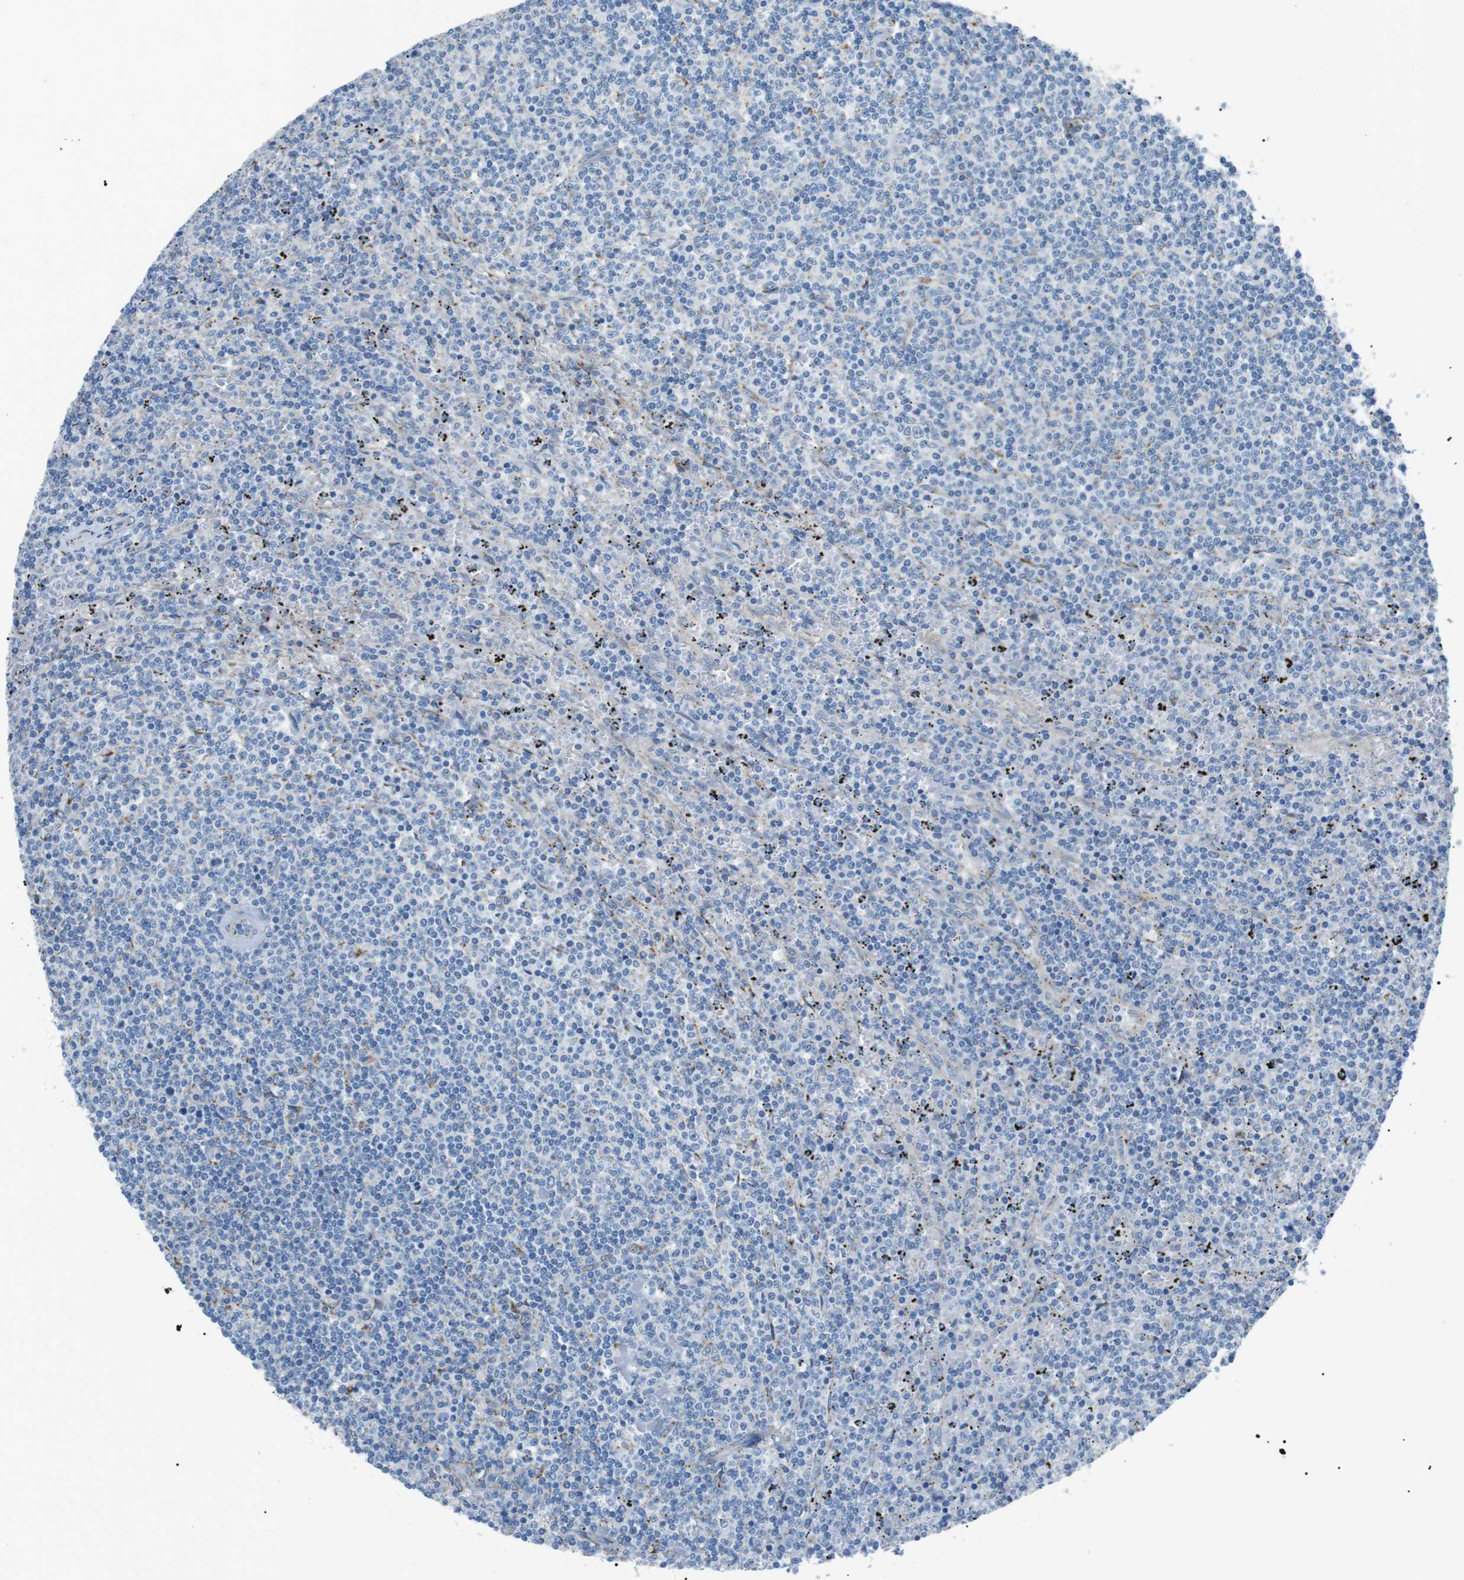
{"staining": {"intensity": "negative", "quantity": "none", "location": "none"}, "tissue": "lymphoma", "cell_type": "Tumor cells", "image_type": "cancer", "snomed": [{"axis": "morphology", "description": "Malignant lymphoma, non-Hodgkin's type, Low grade"}, {"axis": "topography", "description": "Spleen"}], "caption": "DAB (3,3'-diaminobenzidine) immunohistochemical staining of lymphoma shows no significant expression in tumor cells. Brightfield microscopy of immunohistochemistry (IHC) stained with DAB (3,3'-diaminobenzidine) (brown) and hematoxylin (blue), captured at high magnification.", "gene": "MTARC2", "patient": {"sex": "female", "age": 50}}